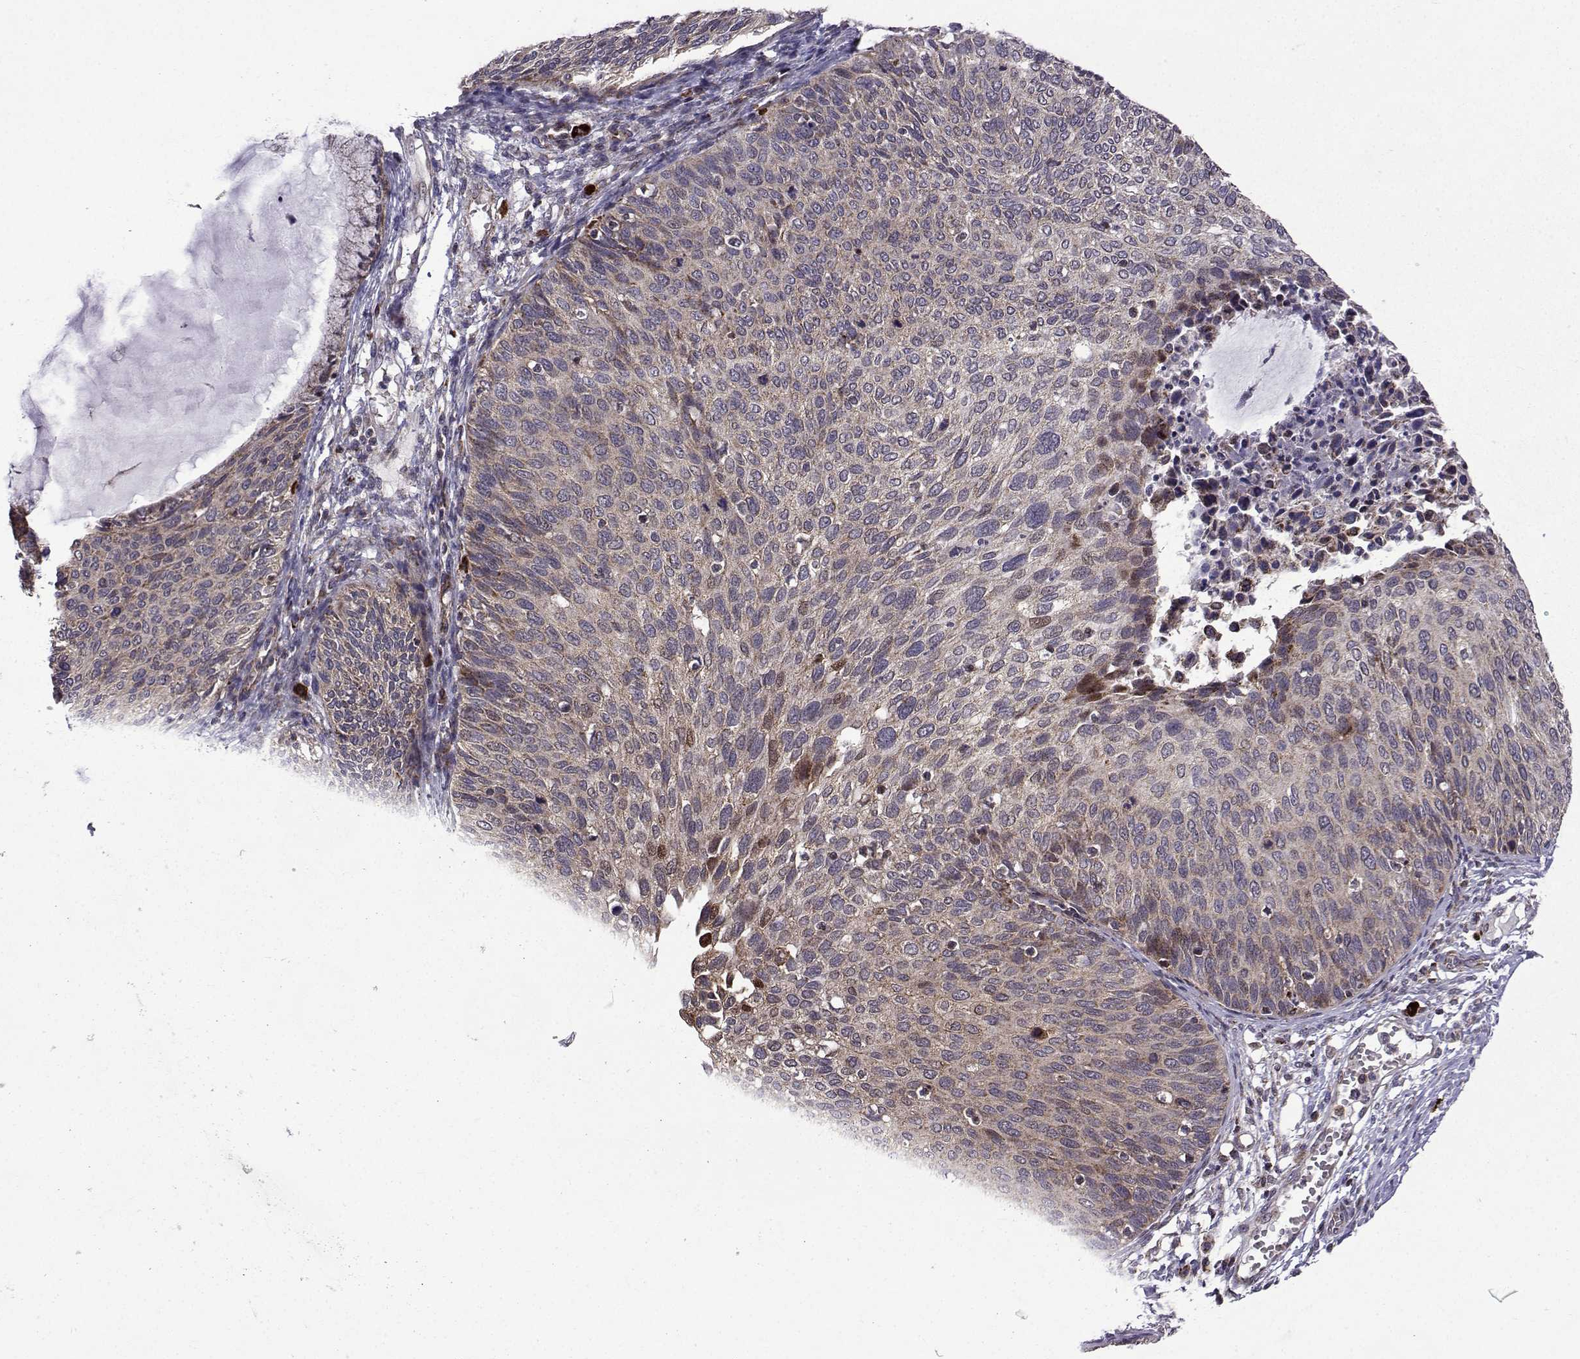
{"staining": {"intensity": "weak", "quantity": "<25%", "location": "cytoplasmic/membranous"}, "tissue": "cervical cancer", "cell_type": "Tumor cells", "image_type": "cancer", "snomed": [{"axis": "morphology", "description": "Squamous cell carcinoma, NOS"}, {"axis": "topography", "description": "Cervix"}], "caption": "Immunohistochemical staining of cervical squamous cell carcinoma exhibits no significant staining in tumor cells. (DAB (3,3'-diaminobenzidine) immunohistochemistry visualized using brightfield microscopy, high magnification).", "gene": "TAB2", "patient": {"sex": "female", "age": 36}}